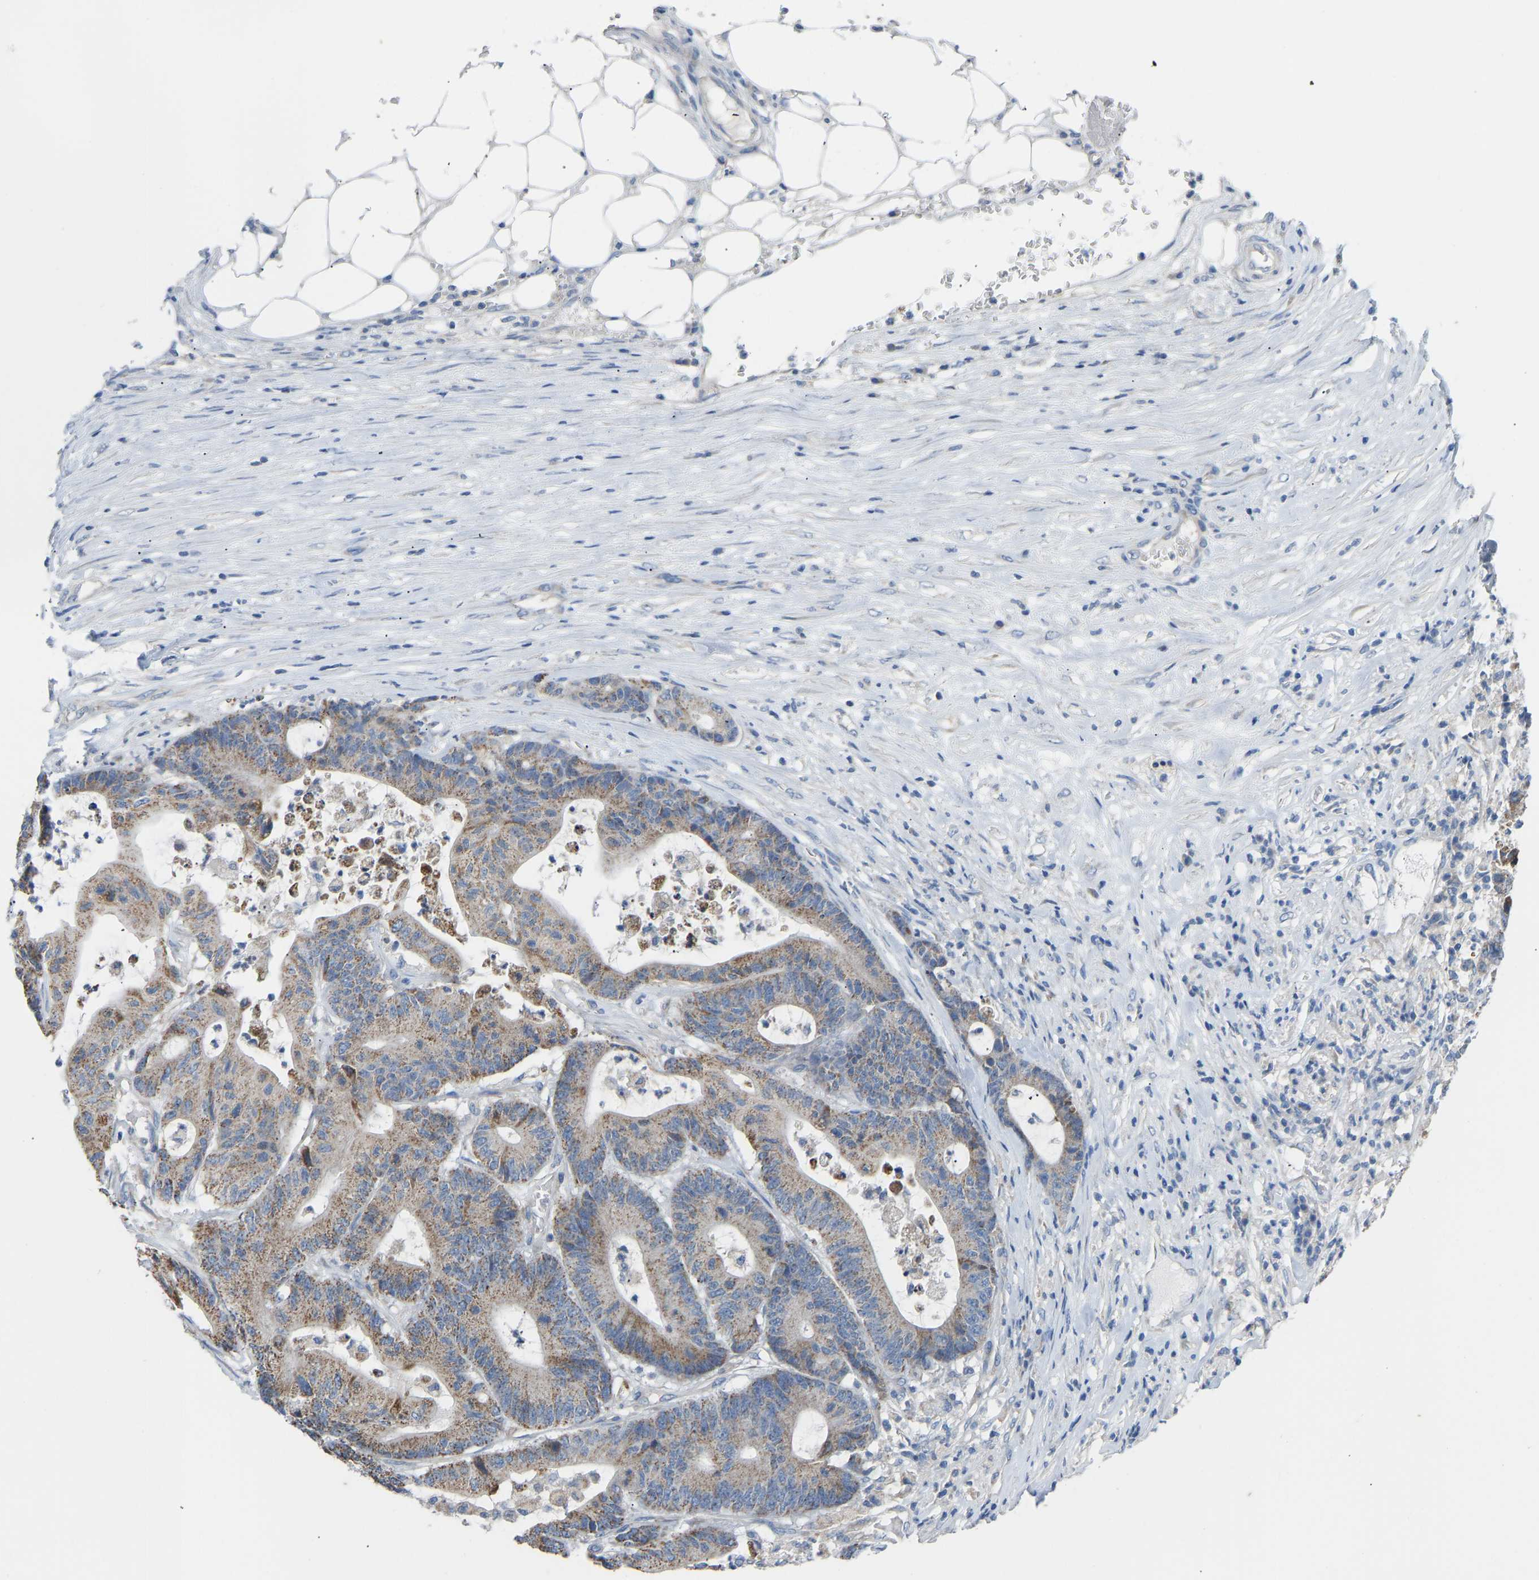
{"staining": {"intensity": "moderate", "quantity": ">75%", "location": "cytoplasmic/membranous"}, "tissue": "colorectal cancer", "cell_type": "Tumor cells", "image_type": "cancer", "snomed": [{"axis": "morphology", "description": "Adenocarcinoma, NOS"}, {"axis": "topography", "description": "Colon"}], "caption": "IHC micrograph of adenocarcinoma (colorectal) stained for a protein (brown), which exhibits medium levels of moderate cytoplasmic/membranous staining in about >75% of tumor cells.", "gene": "OLIG2", "patient": {"sex": "female", "age": 84}}